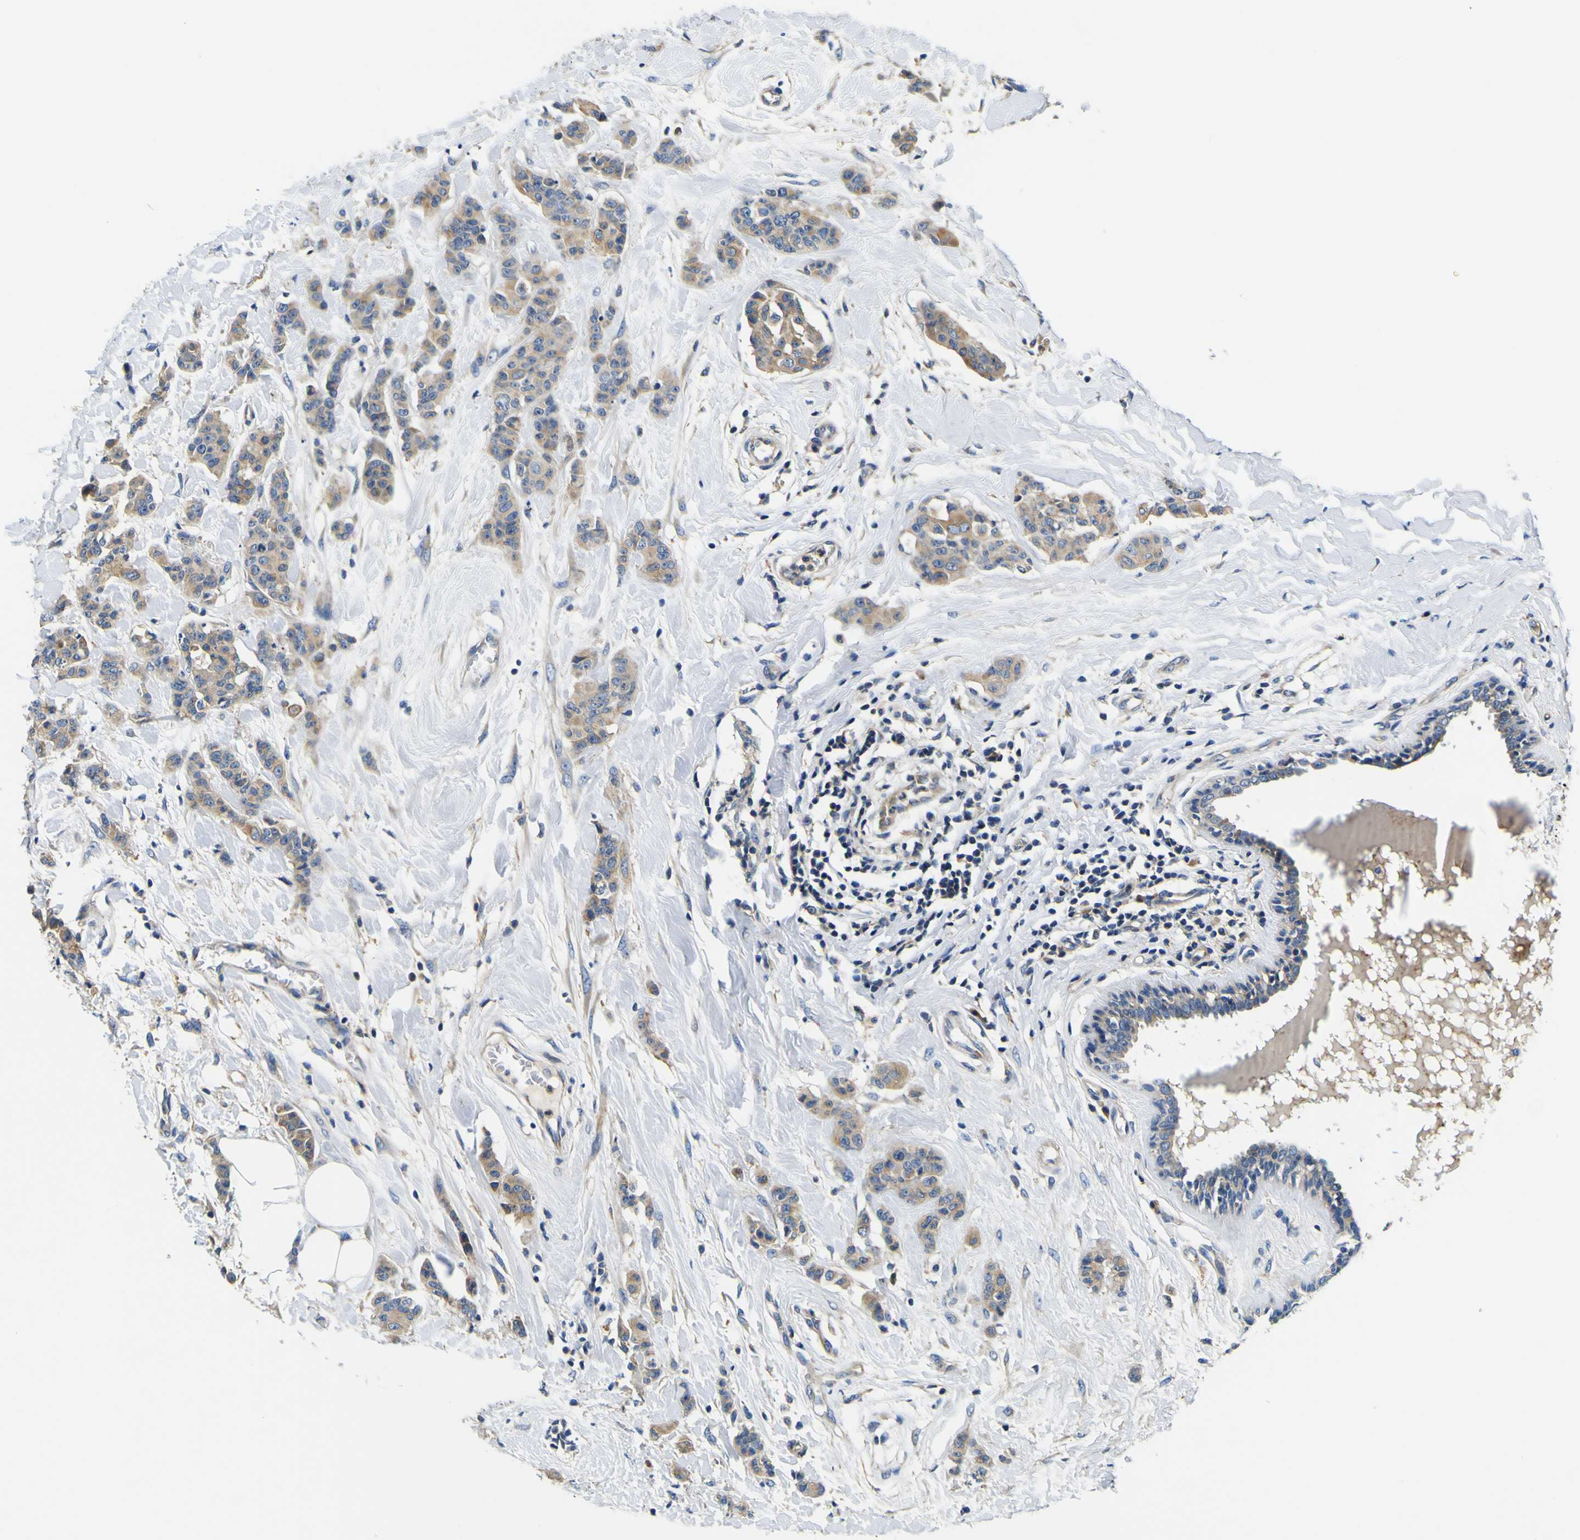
{"staining": {"intensity": "moderate", "quantity": ">75%", "location": "cytoplasmic/membranous"}, "tissue": "breast cancer", "cell_type": "Tumor cells", "image_type": "cancer", "snomed": [{"axis": "morphology", "description": "Normal tissue, NOS"}, {"axis": "morphology", "description": "Duct carcinoma"}, {"axis": "topography", "description": "Breast"}], "caption": "Moderate cytoplasmic/membranous protein staining is appreciated in about >75% of tumor cells in infiltrating ductal carcinoma (breast).", "gene": "CLSTN1", "patient": {"sex": "female", "age": 40}}